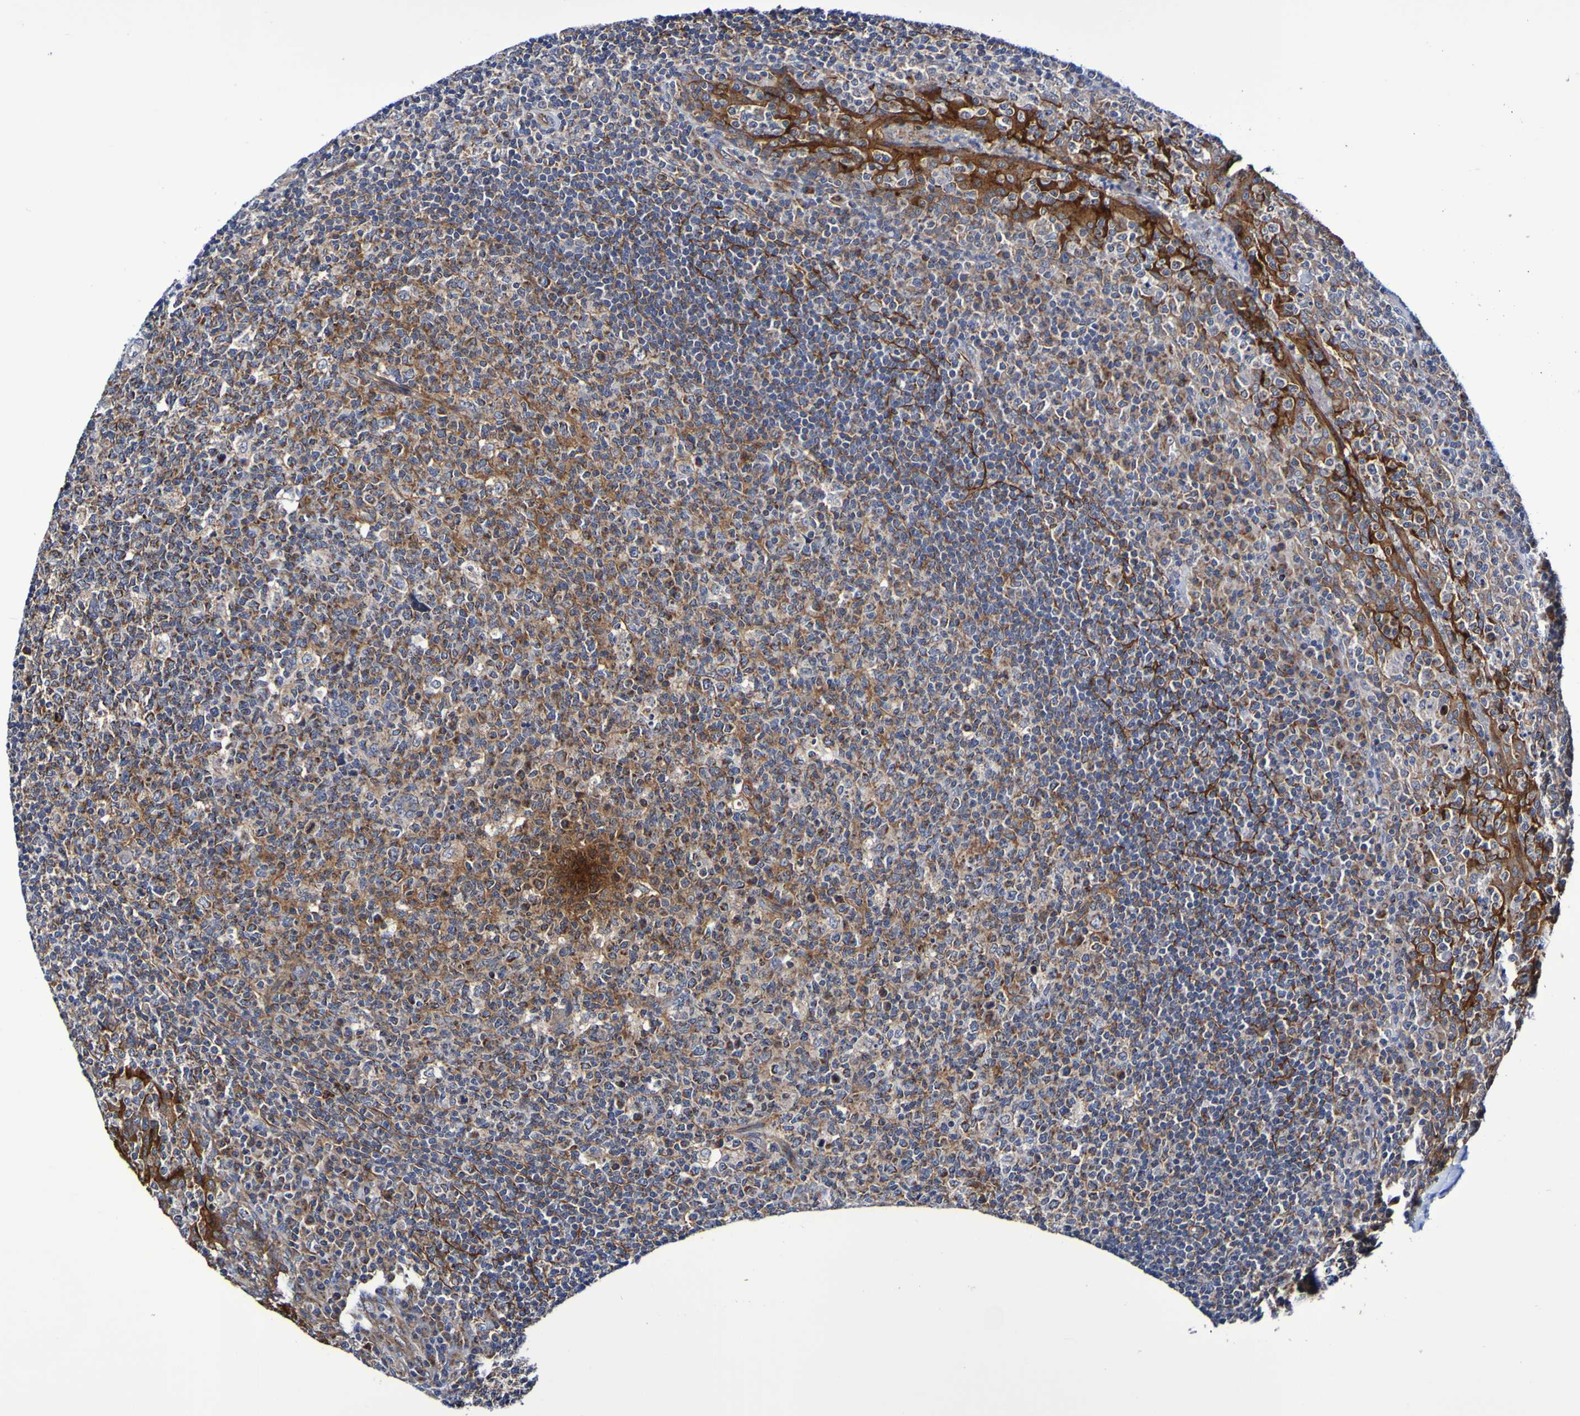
{"staining": {"intensity": "moderate", "quantity": "25%-75%", "location": "cytoplasmic/membranous"}, "tissue": "tonsil", "cell_type": "Germinal center cells", "image_type": "normal", "snomed": [{"axis": "morphology", "description": "Normal tissue, NOS"}, {"axis": "topography", "description": "Tonsil"}], "caption": "Tonsil stained for a protein (brown) reveals moderate cytoplasmic/membranous positive staining in approximately 25%-75% of germinal center cells.", "gene": "GJB1", "patient": {"sex": "male", "age": 17}}